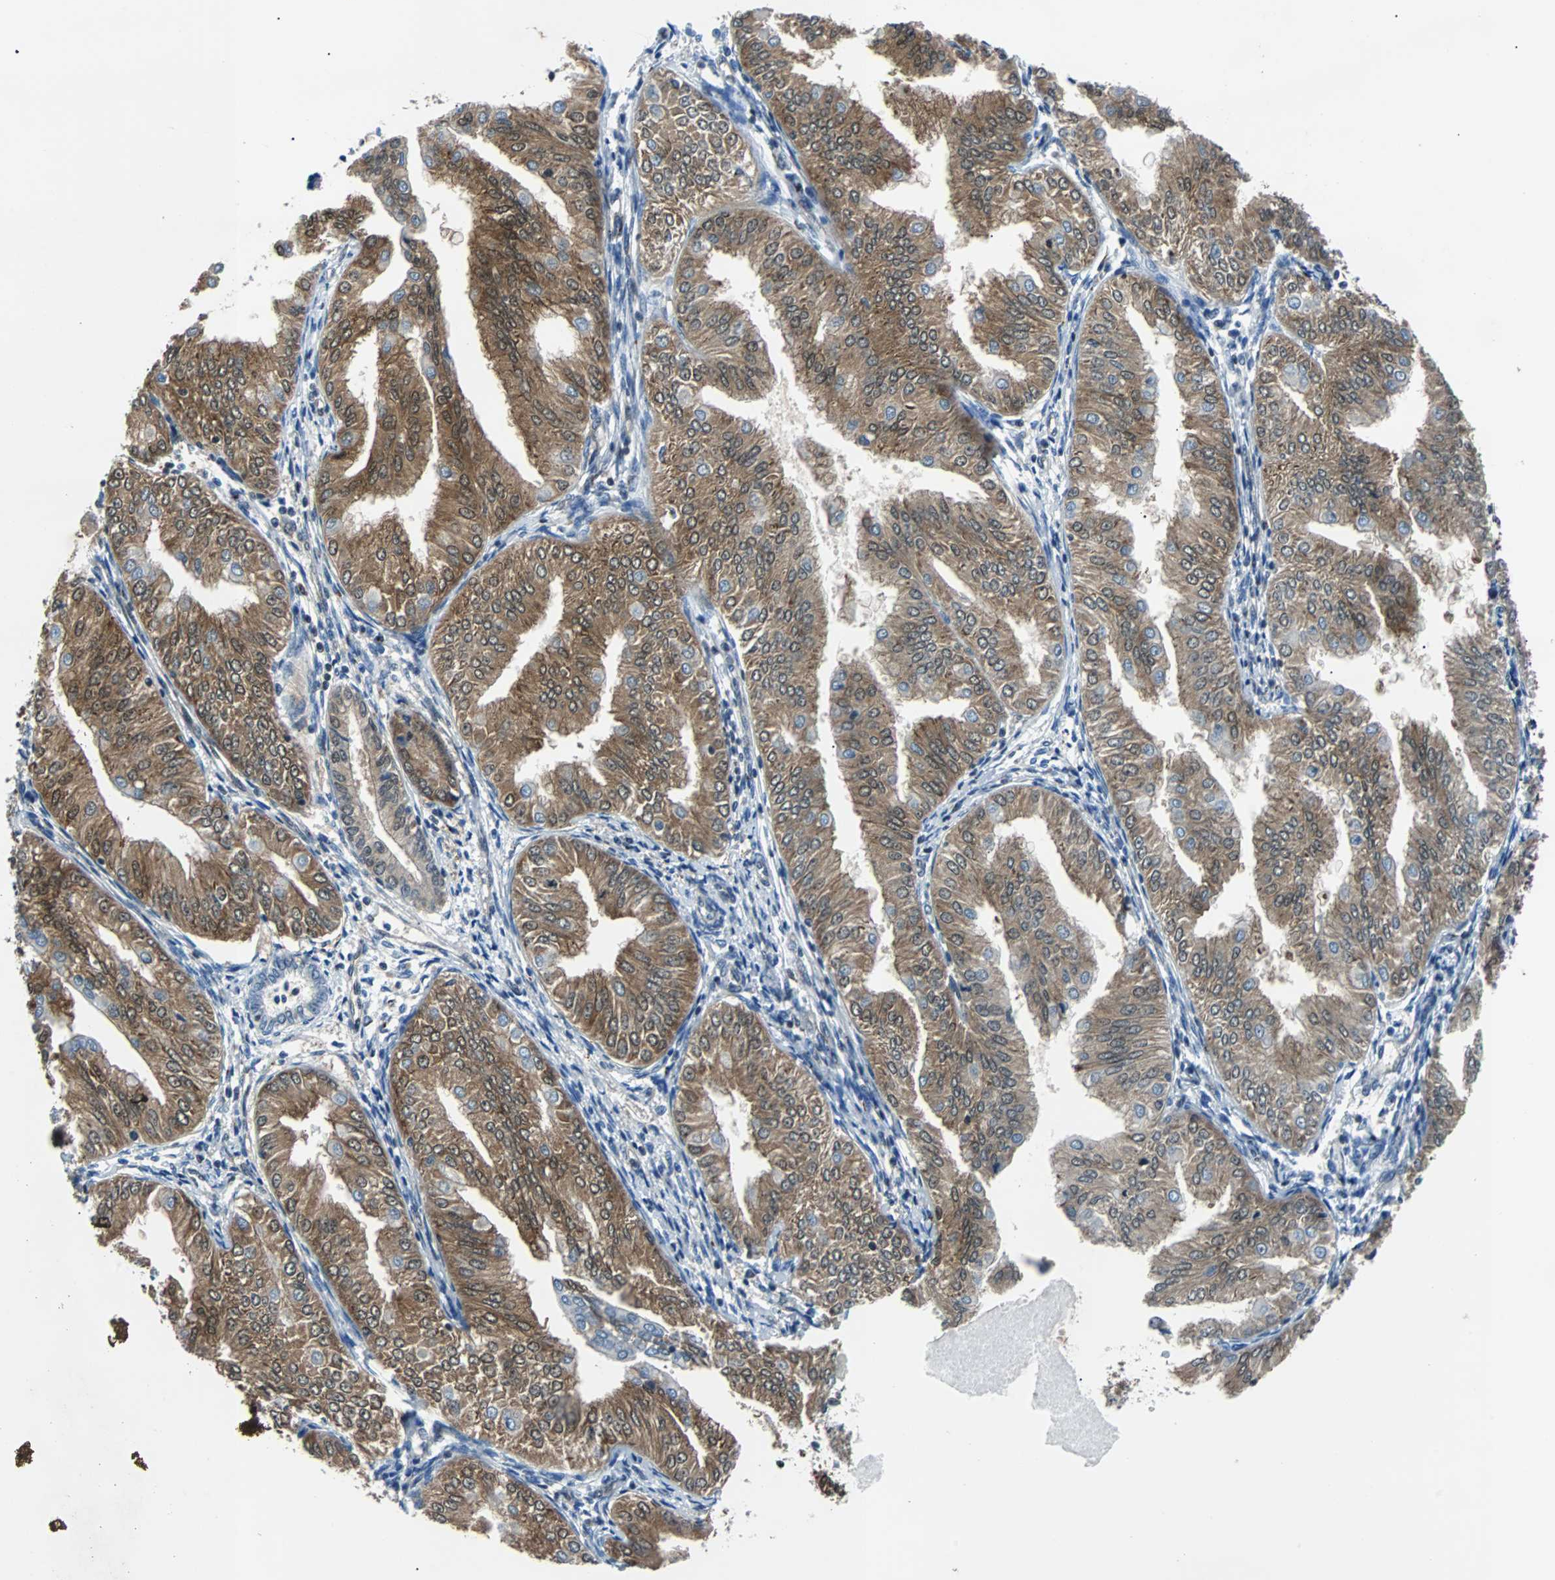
{"staining": {"intensity": "moderate", "quantity": ">75%", "location": "cytoplasmic/membranous,nuclear"}, "tissue": "endometrial cancer", "cell_type": "Tumor cells", "image_type": "cancer", "snomed": [{"axis": "morphology", "description": "Adenocarcinoma, NOS"}, {"axis": "topography", "description": "Endometrium"}], "caption": "An image of human endometrial cancer stained for a protein demonstrates moderate cytoplasmic/membranous and nuclear brown staining in tumor cells. (brown staining indicates protein expression, while blue staining denotes nuclei).", "gene": "MAP2K6", "patient": {"sex": "female", "age": 53}}